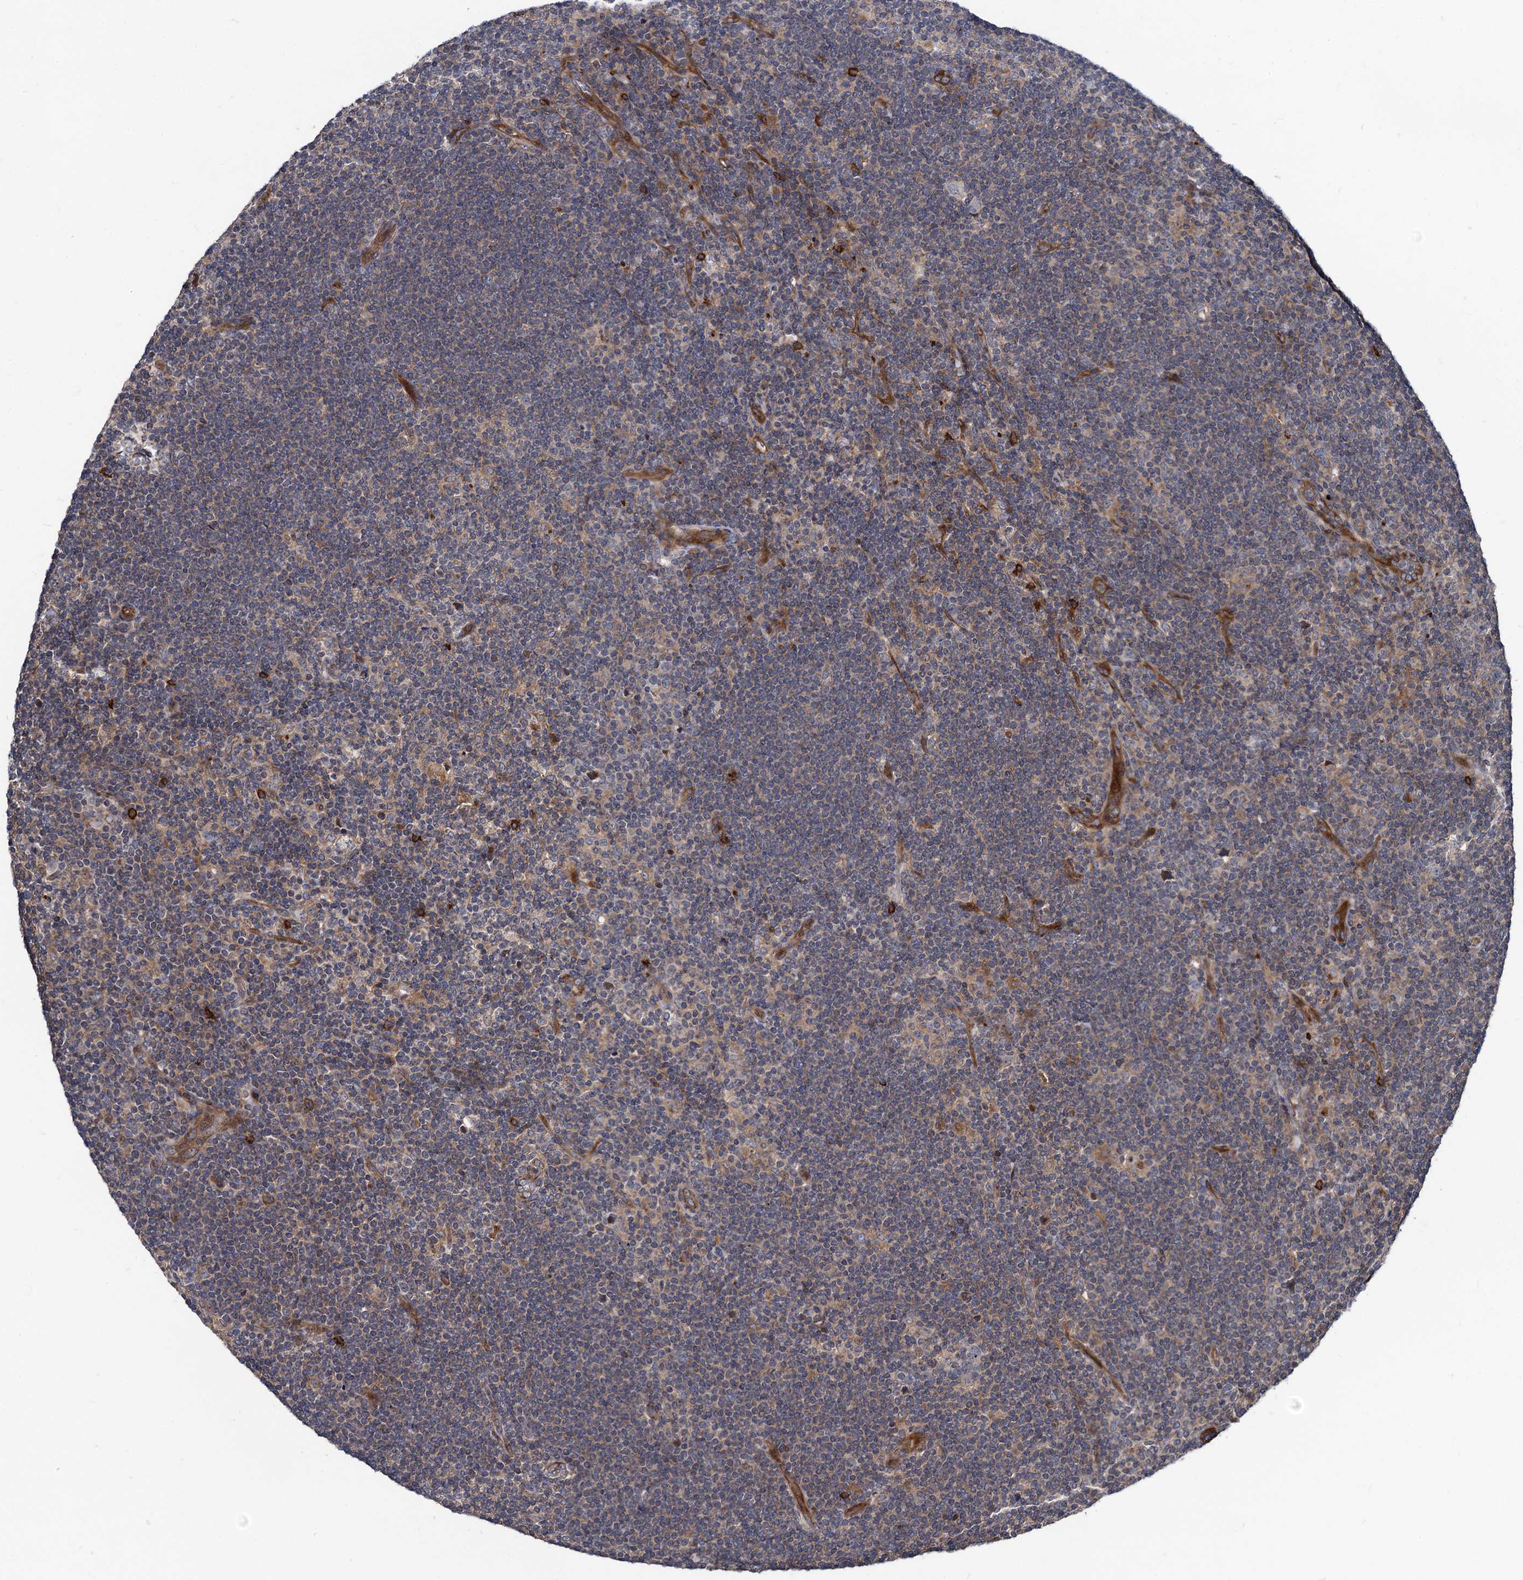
{"staining": {"intensity": "negative", "quantity": "none", "location": "none"}, "tissue": "lymphoma", "cell_type": "Tumor cells", "image_type": "cancer", "snomed": [{"axis": "morphology", "description": "Hodgkin's disease, NOS"}, {"axis": "topography", "description": "Lymph node"}], "caption": "The immunohistochemistry (IHC) photomicrograph has no significant positivity in tumor cells of Hodgkin's disease tissue.", "gene": "KXD1", "patient": {"sex": "female", "age": 57}}